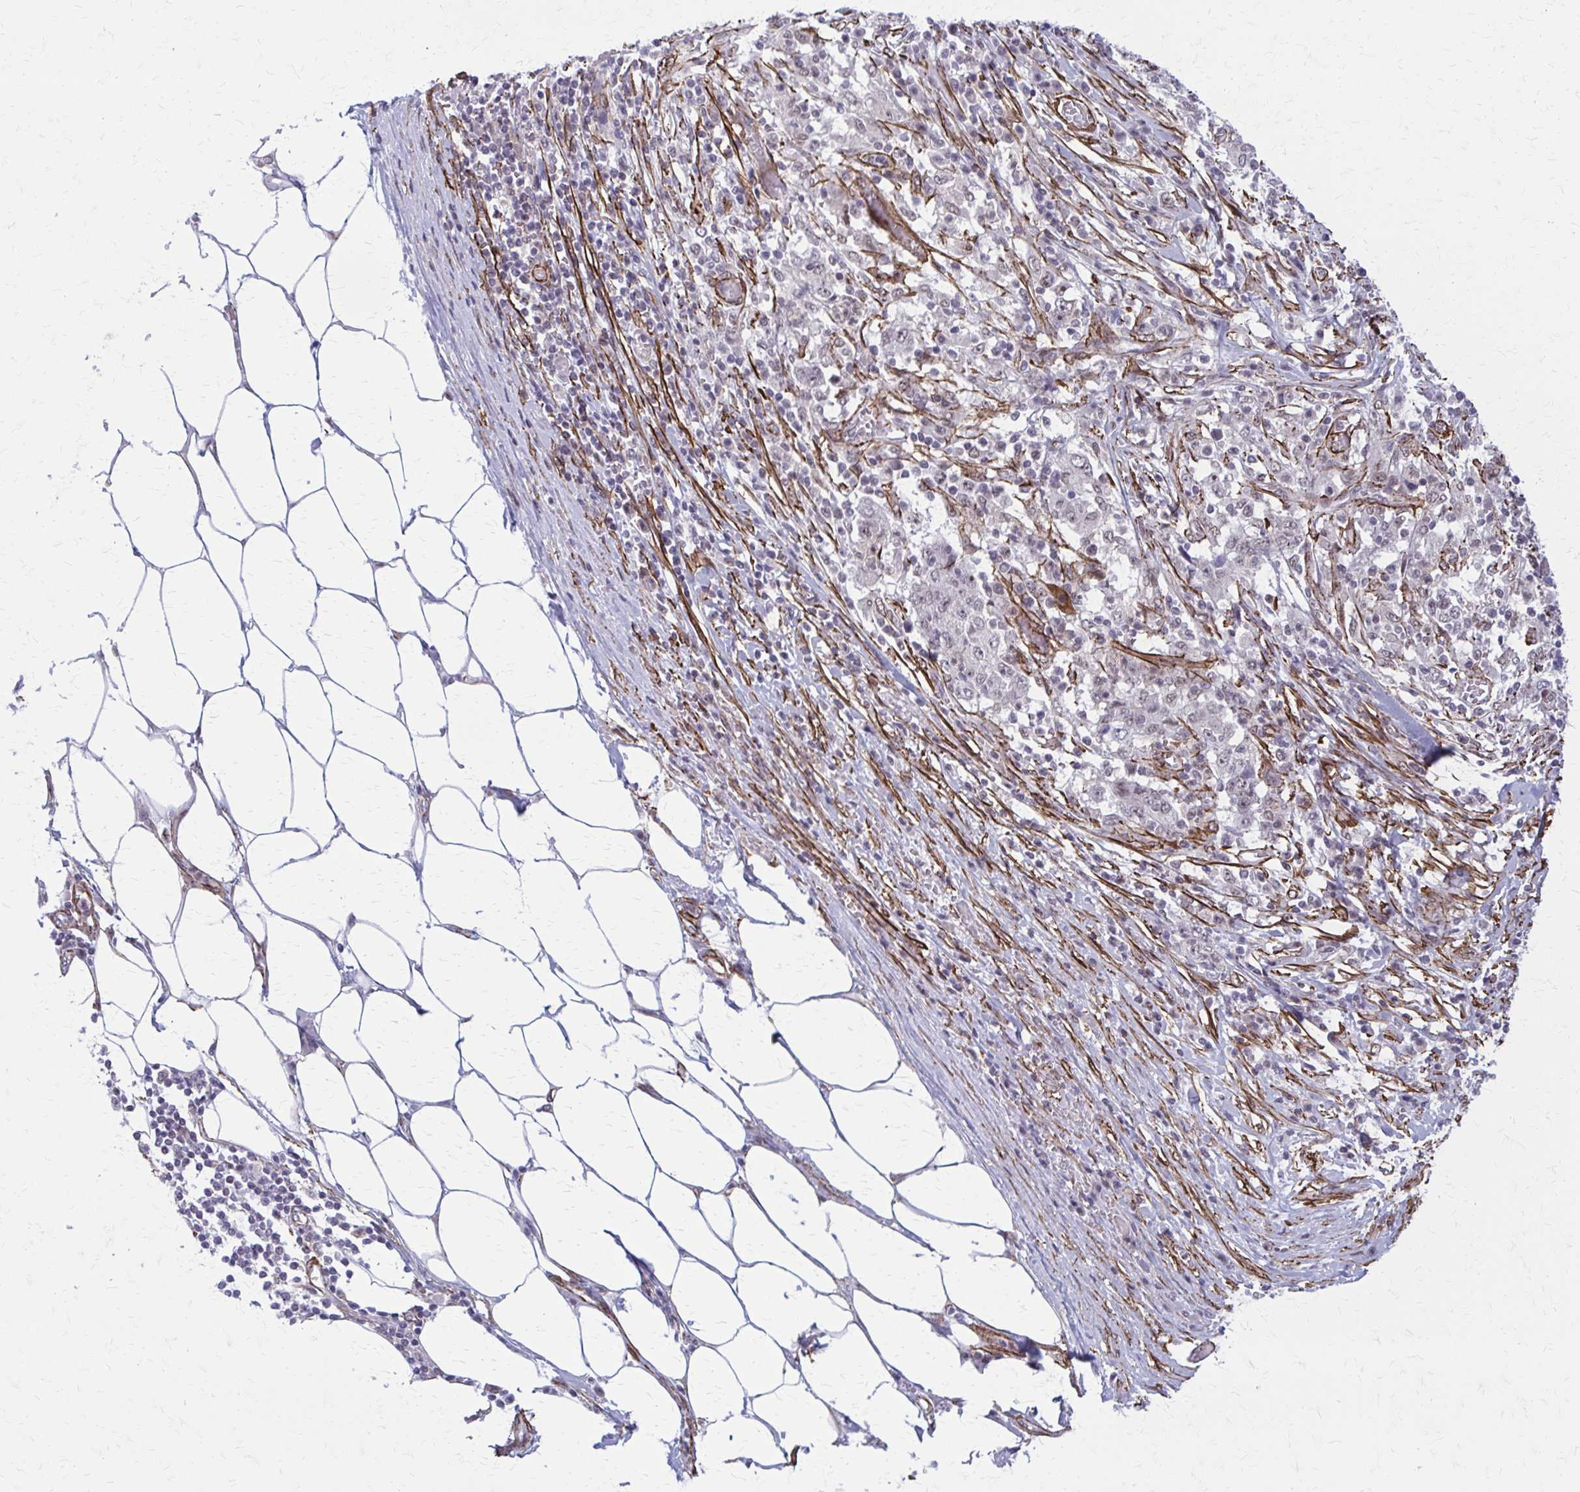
{"staining": {"intensity": "weak", "quantity": "25%-75%", "location": "nuclear"}, "tissue": "stomach cancer", "cell_type": "Tumor cells", "image_type": "cancer", "snomed": [{"axis": "morphology", "description": "Adenocarcinoma, NOS"}, {"axis": "topography", "description": "Stomach"}], "caption": "Stomach cancer (adenocarcinoma) was stained to show a protein in brown. There is low levels of weak nuclear expression in about 25%-75% of tumor cells.", "gene": "NRBF2", "patient": {"sex": "male", "age": 59}}